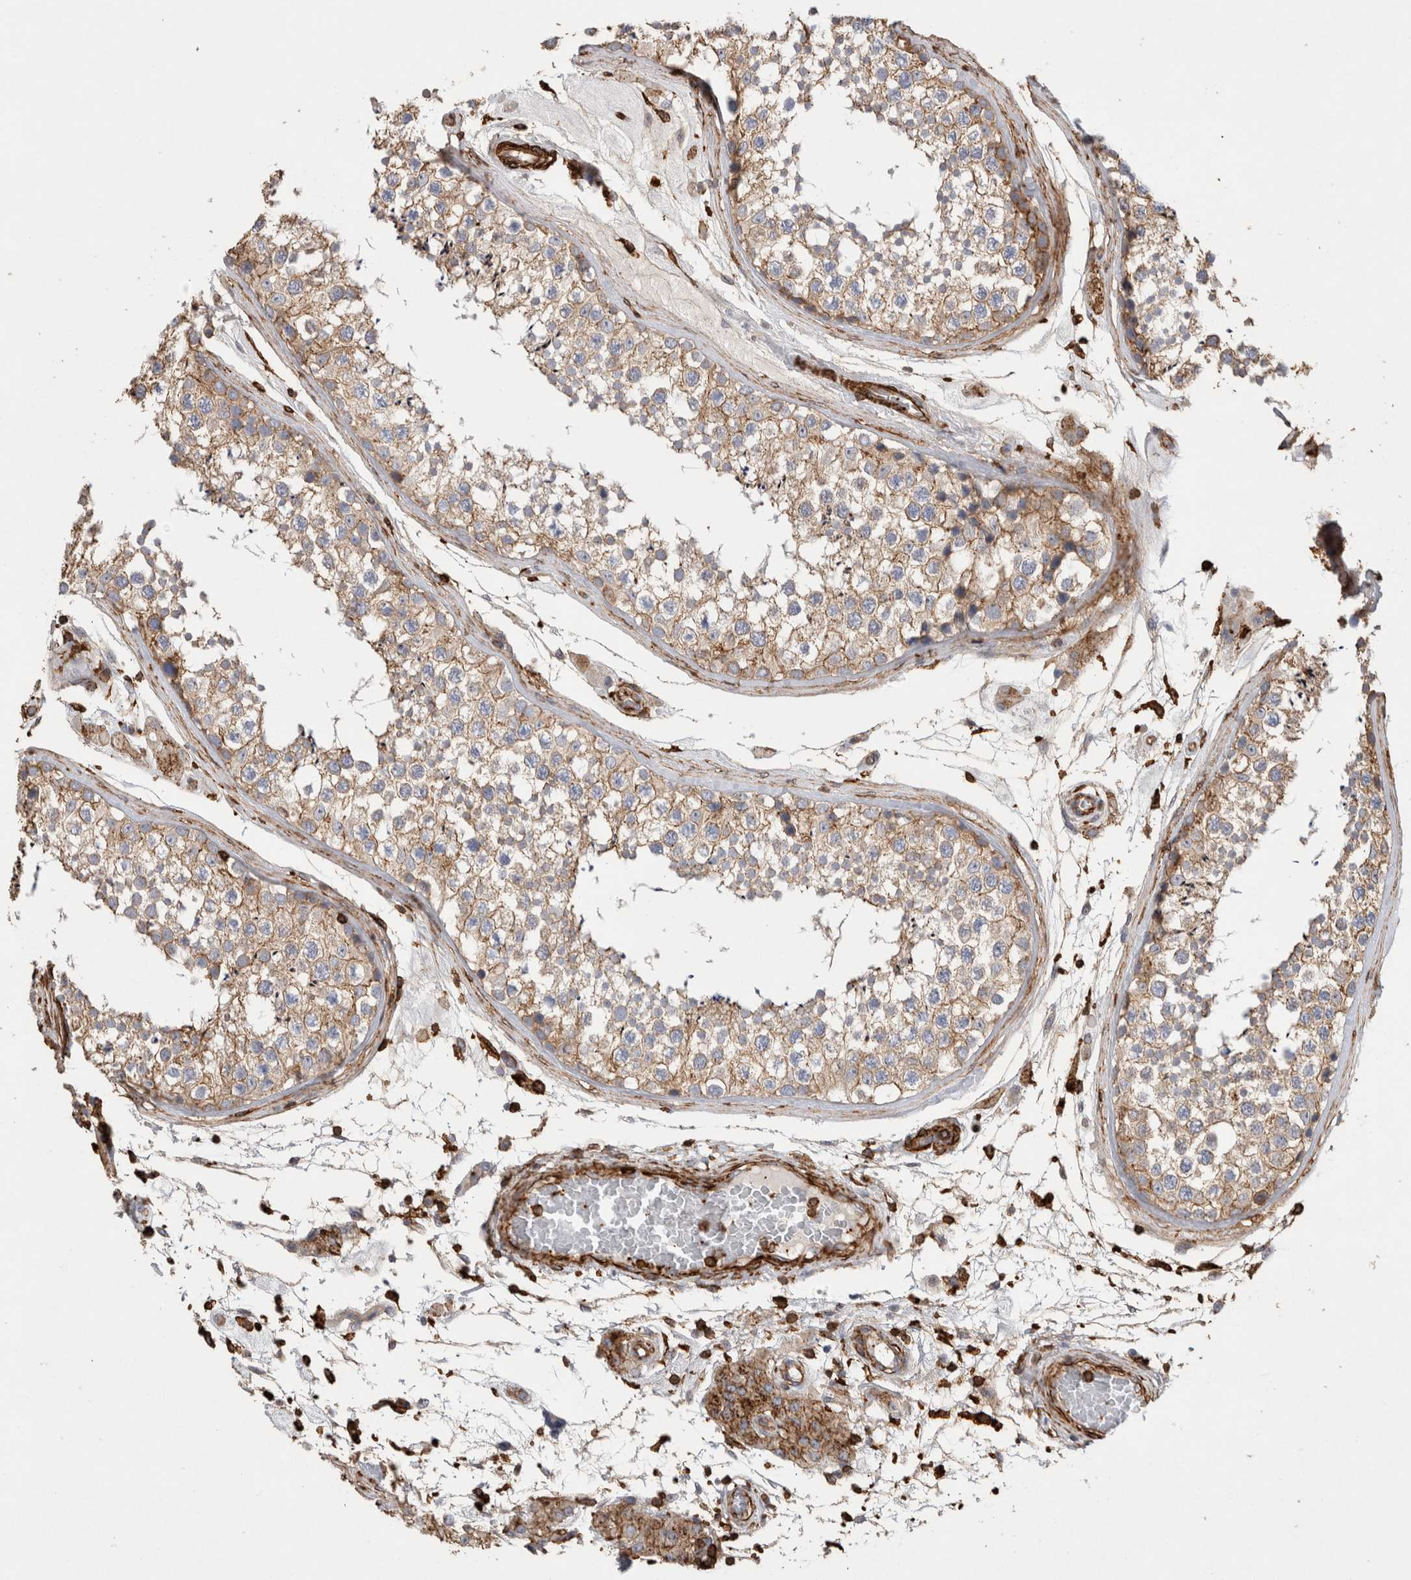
{"staining": {"intensity": "weak", "quantity": ">75%", "location": "cytoplasmic/membranous"}, "tissue": "testis", "cell_type": "Cells in seminiferous ducts", "image_type": "normal", "snomed": [{"axis": "morphology", "description": "Normal tissue, NOS"}, {"axis": "topography", "description": "Testis"}], "caption": "High-power microscopy captured an immunohistochemistry micrograph of normal testis, revealing weak cytoplasmic/membranous staining in approximately >75% of cells in seminiferous ducts. The staining was performed using DAB (3,3'-diaminobenzidine) to visualize the protein expression in brown, while the nuclei were stained in blue with hematoxylin (Magnification: 20x).", "gene": "GPER1", "patient": {"sex": "male", "age": 46}}